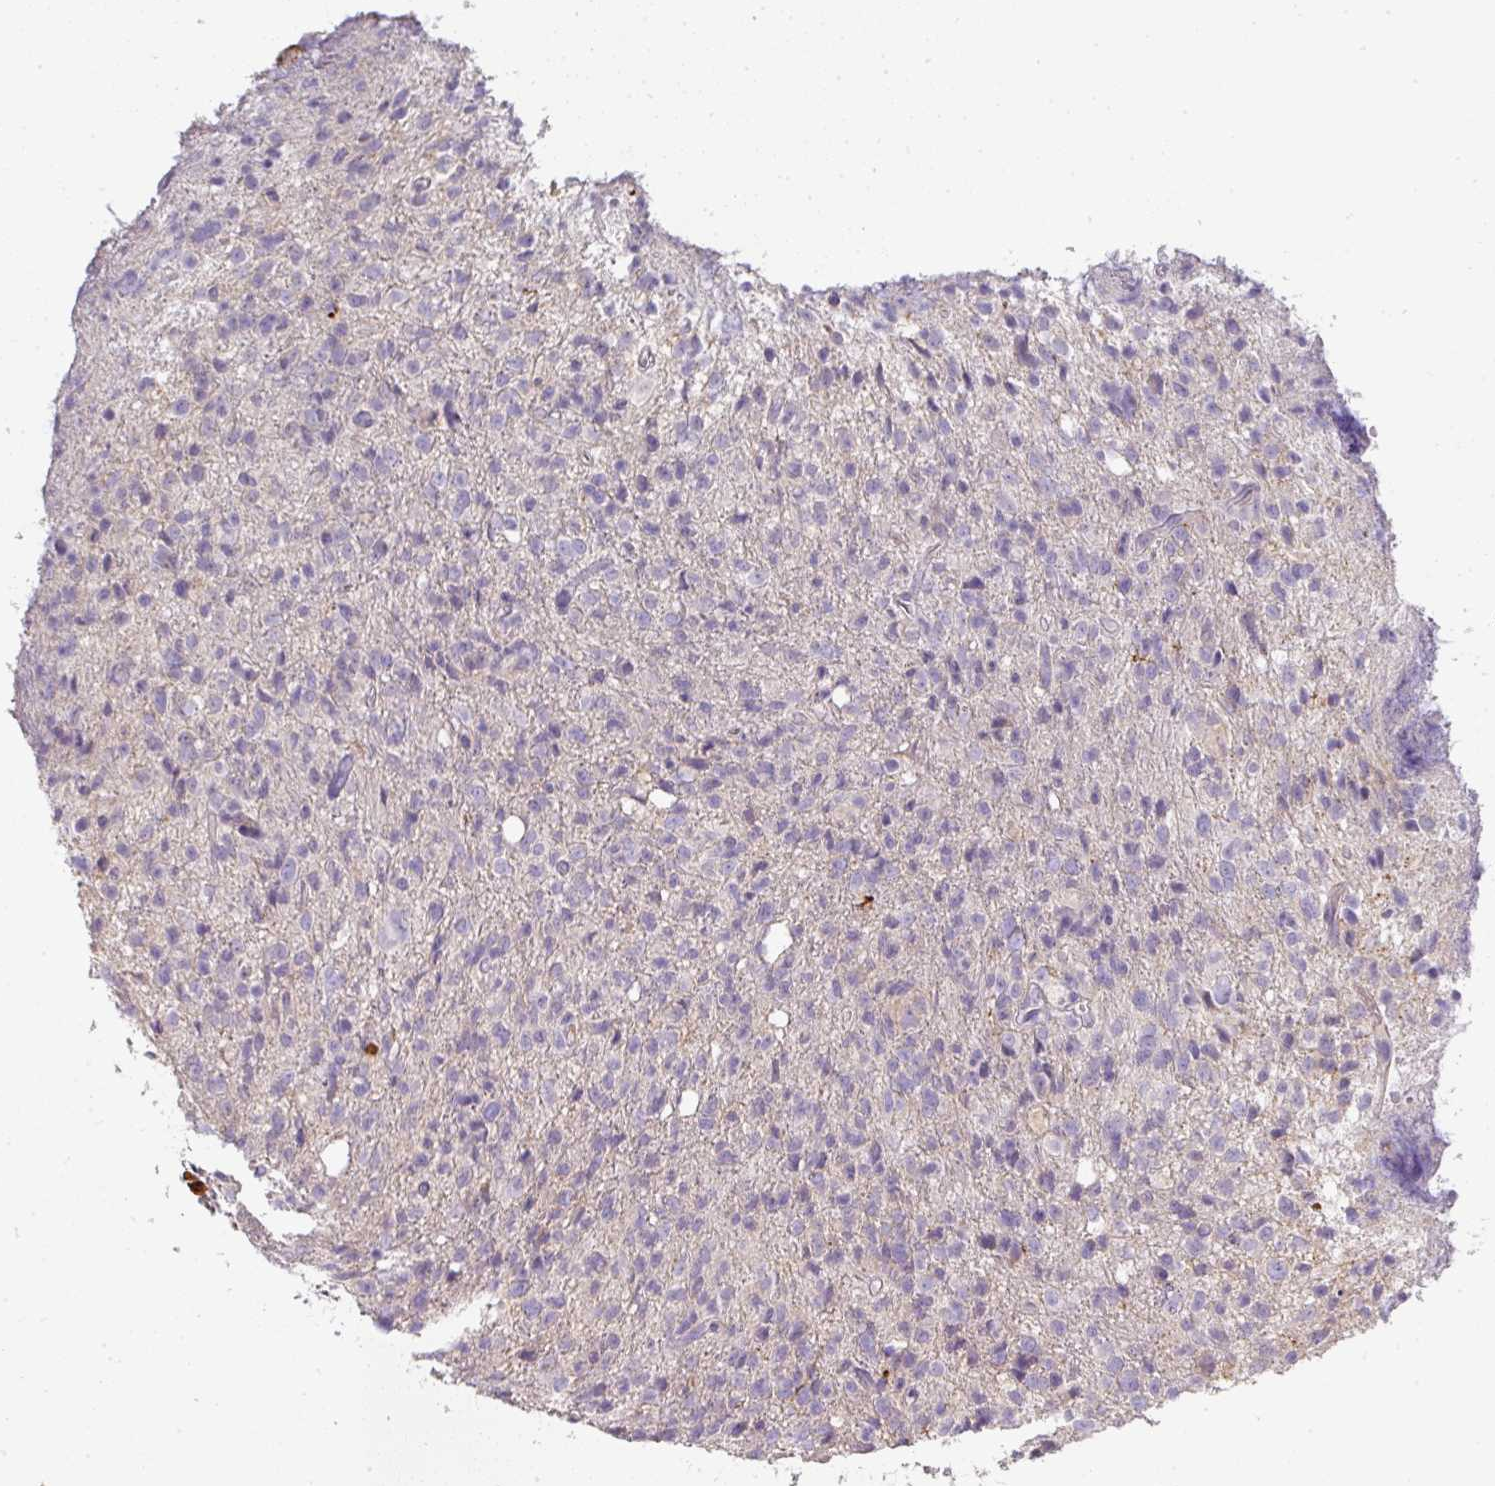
{"staining": {"intensity": "negative", "quantity": "none", "location": "none"}, "tissue": "glioma", "cell_type": "Tumor cells", "image_type": "cancer", "snomed": [{"axis": "morphology", "description": "Glioma, malignant, High grade"}, {"axis": "topography", "description": "Brain"}], "caption": "Immunohistochemical staining of human malignant glioma (high-grade) displays no significant staining in tumor cells. (DAB (3,3'-diaminobenzidine) immunohistochemistry visualized using brightfield microscopy, high magnification).", "gene": "HHEX", "patient": {"sex": "female", "age": 57}}